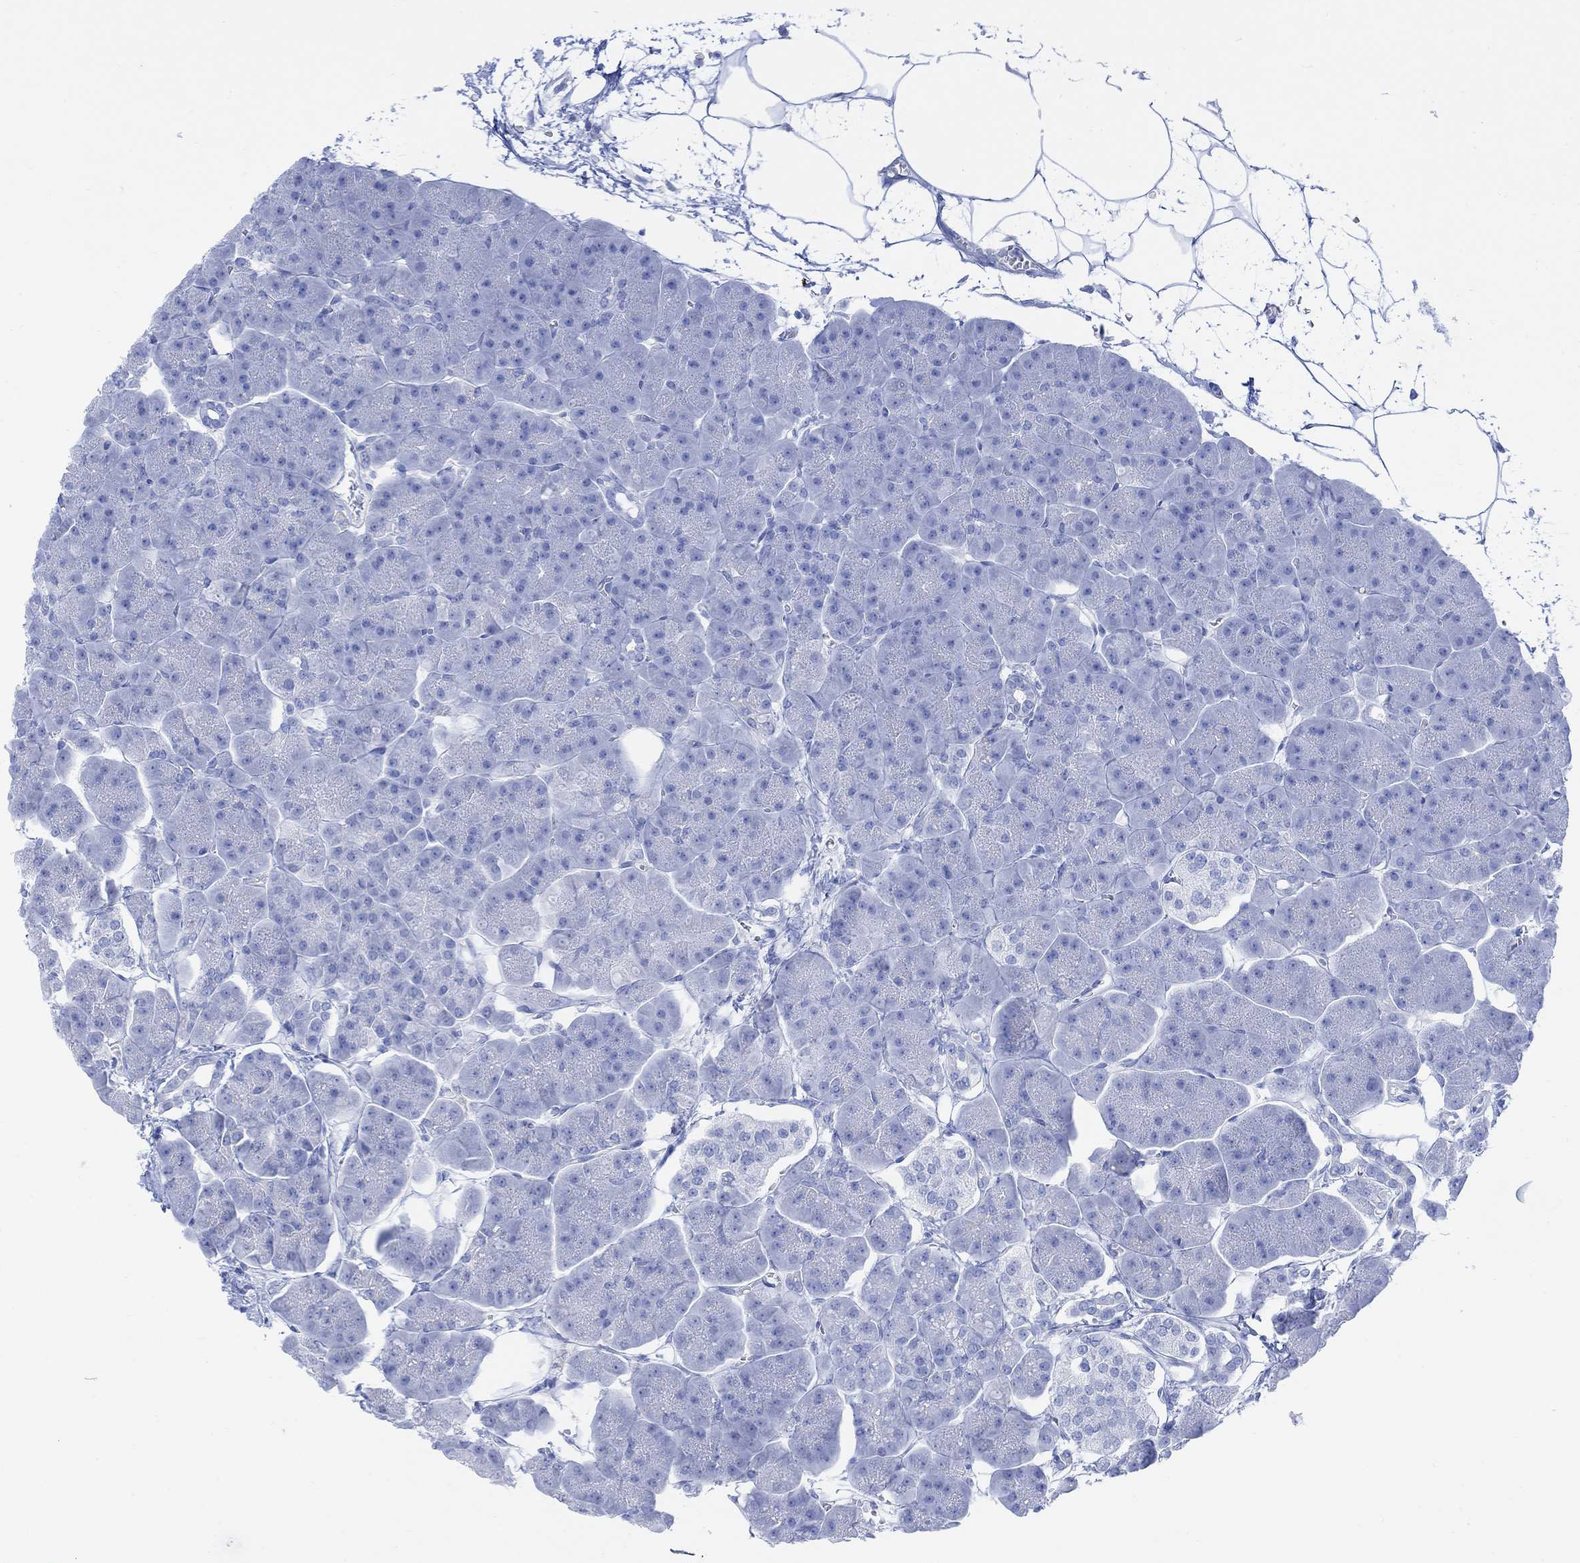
{"staining": {"intensity": "negative", "quantity": "none", "location": "none"}, "tissue": "pancreas", "cell_type": "Exocrine glandular cells", "image_type": "normal", "snomed": [{"axis": "morphology", "description": "Normal tissue, NOS"}, {"axis": "topography", "description": "Adipose tissue"}, {"axis": "topography", "description": "Pancreas"}, {"axis": "topography", "description": "Peripheral nerve tissue"}], "caption": "Immunohistochemistry (IHC) histopathology image of unremarkable pancreas stained for a protein (brown), which shows no staining in exocrine glandular cells. (Stains: DAB (3,3'-diaminobenzidine) IHC with hematoxylin counter stain, Microscopy: brightfield microscopy at high magnification).", "gene": "GNG13", "patient": {"sex": "female", "age": 58}}